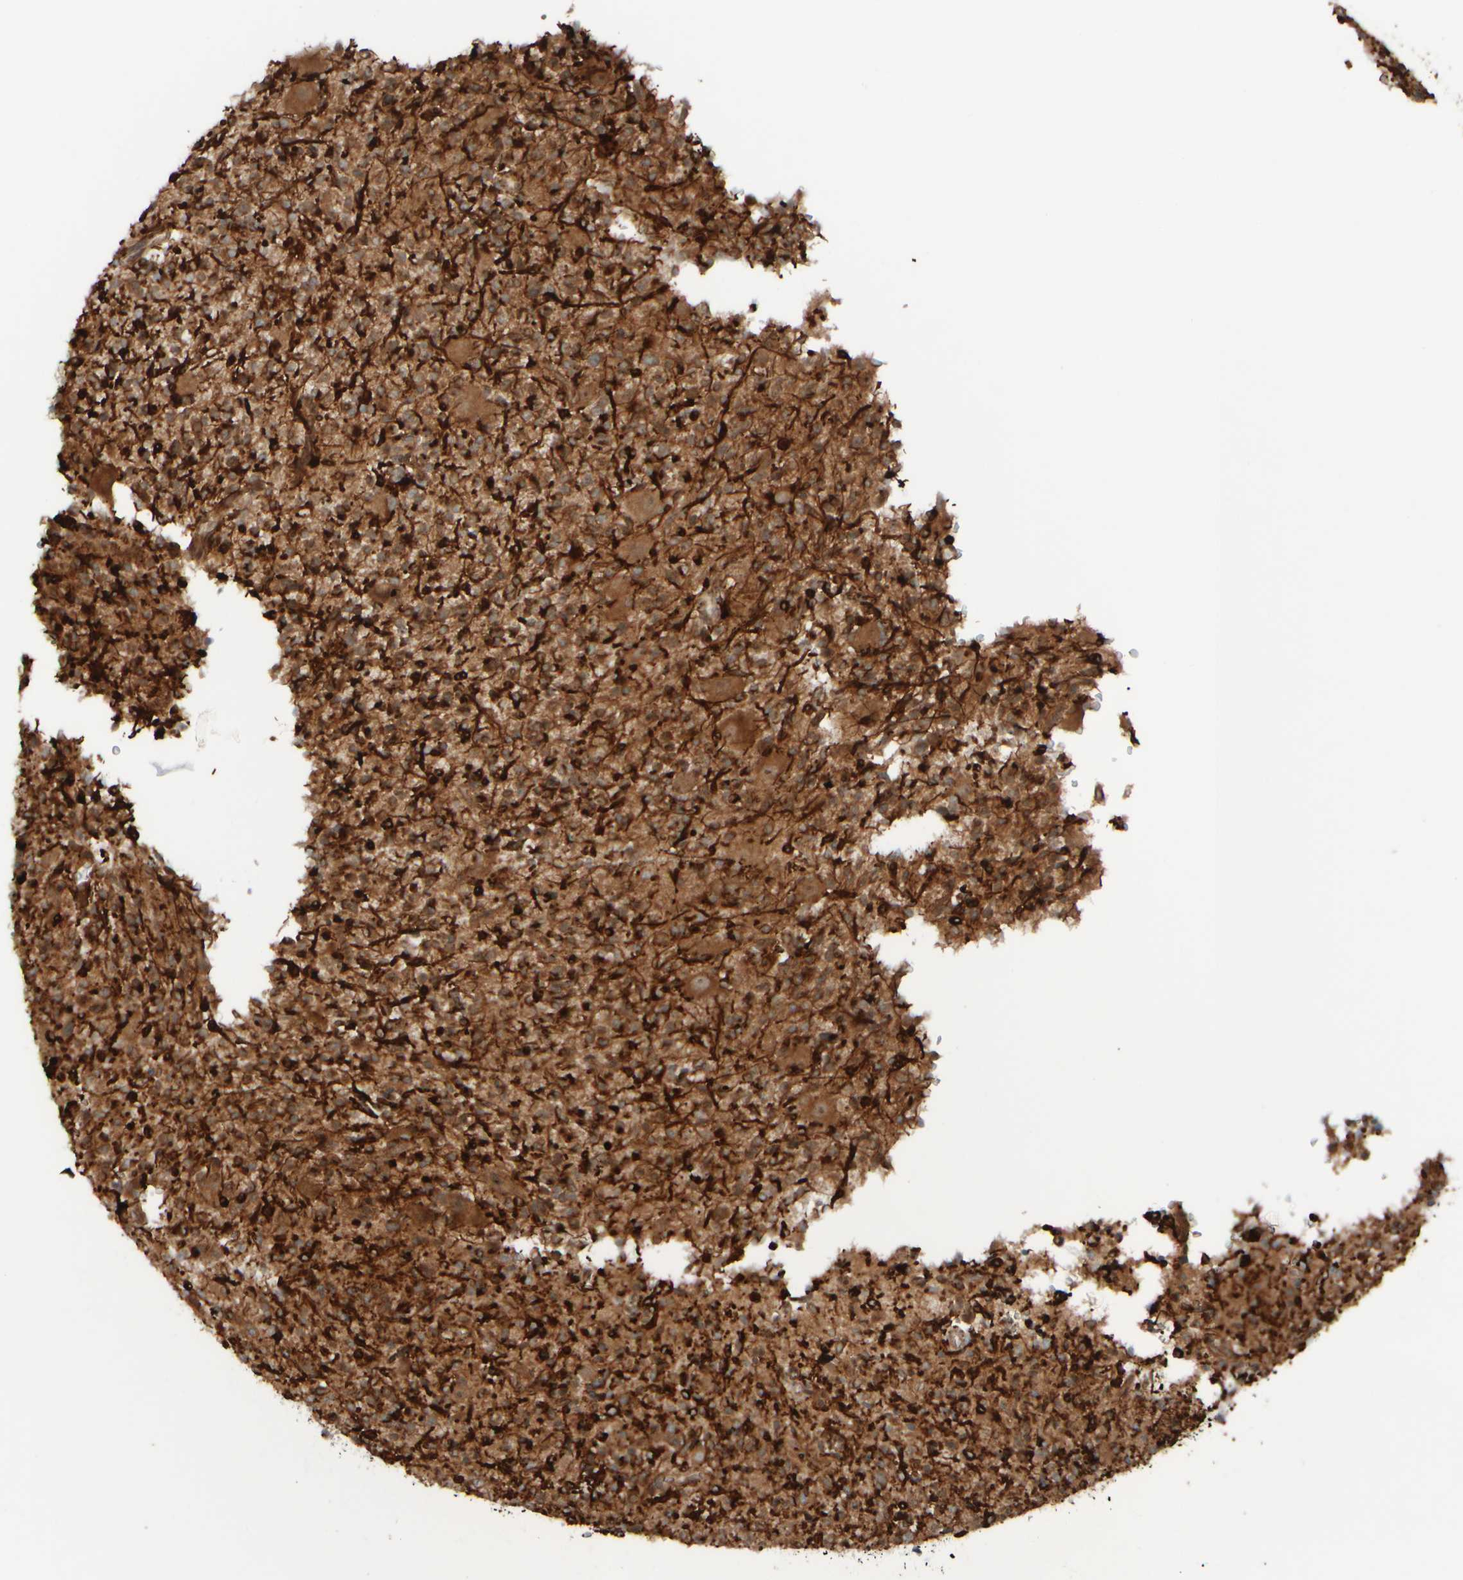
{"staining": {"intensity": "strong", "quantity": ">75%", "location": "cytoplasmic/membranous"}, "tissue": "glioma", "cell_type": "Tumor cells", "image_type": "cancer", "snomed": [{"axis": "morphology", "description": "Glioma, malignant, High grade"}, {"axis": "topography", "description": "Brain"}], "caption": "High-grade glioma (malignant) tissue demonstrates strong cytoplasmic/membranous expression in approximately >75% of tumor cells, visualized by immunohistochemistry. (brown staining indicates protein expression, while blue staining denotes nuclei).", "gene": "GIGYF1", "patient": {"sex": "male", "age": 34}}